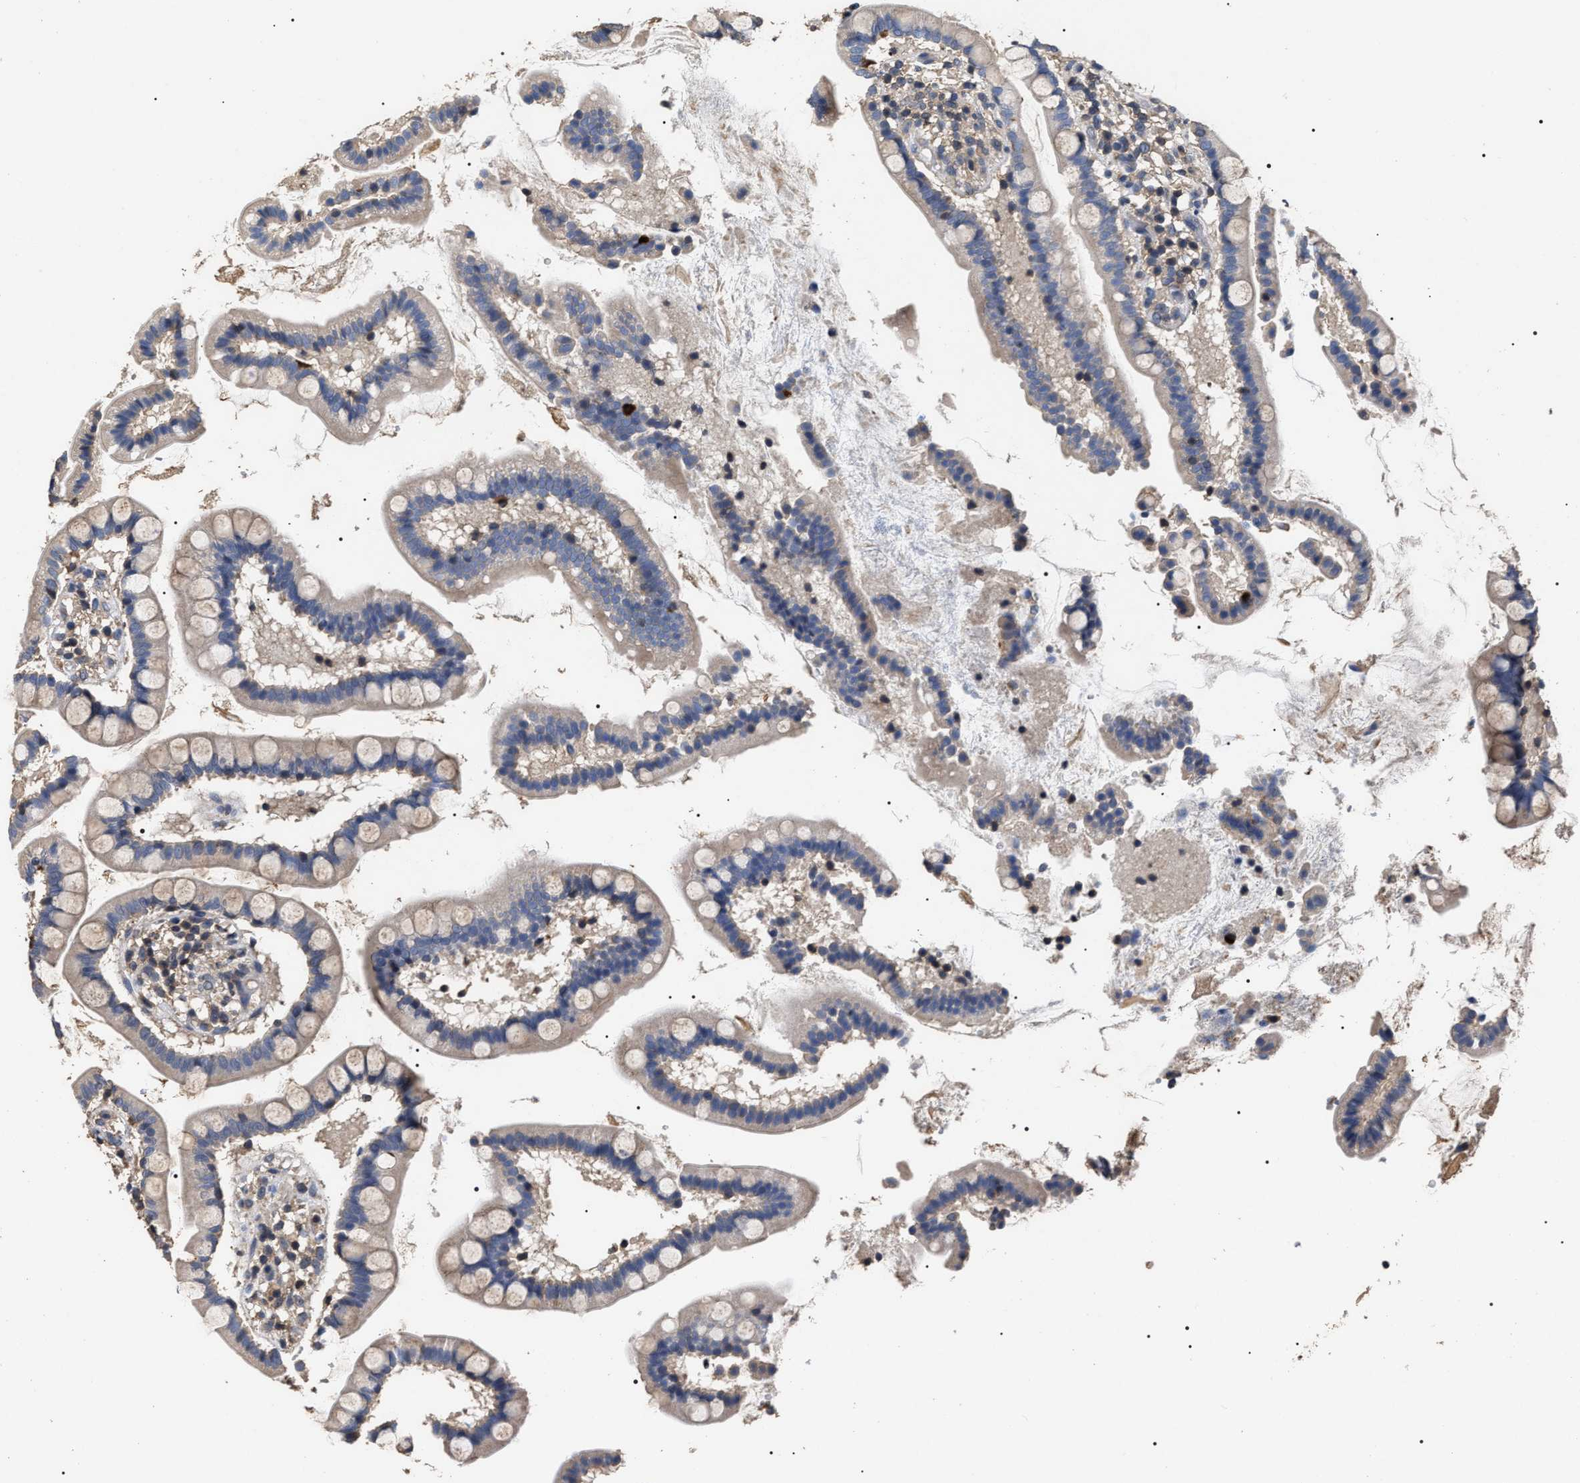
{"staining": {"intensity": "moderate", "quantity": "<25%", "location": "cytoplasmic/membranous"}, "tissue": "small intestine", "cell_type": "Glandular cells", "image_type": "normal", "snomed": [{"axis": "morphology", "description": "Normal tissue, NOS"}, {"axis": "topography", "description": "Small intestine"}], "caption": "Immunohistochemistry histopathology image of normal small intestine: small intestine stained using IHC reveals low levels of moderate protein expression localized specifically in the cytoplasmic/membranous of glandular cells, appearing as a cytoplasmic/membranous brown color.", "gene": "UPF3A", "patient": {"sex": "female", "age": 84}}